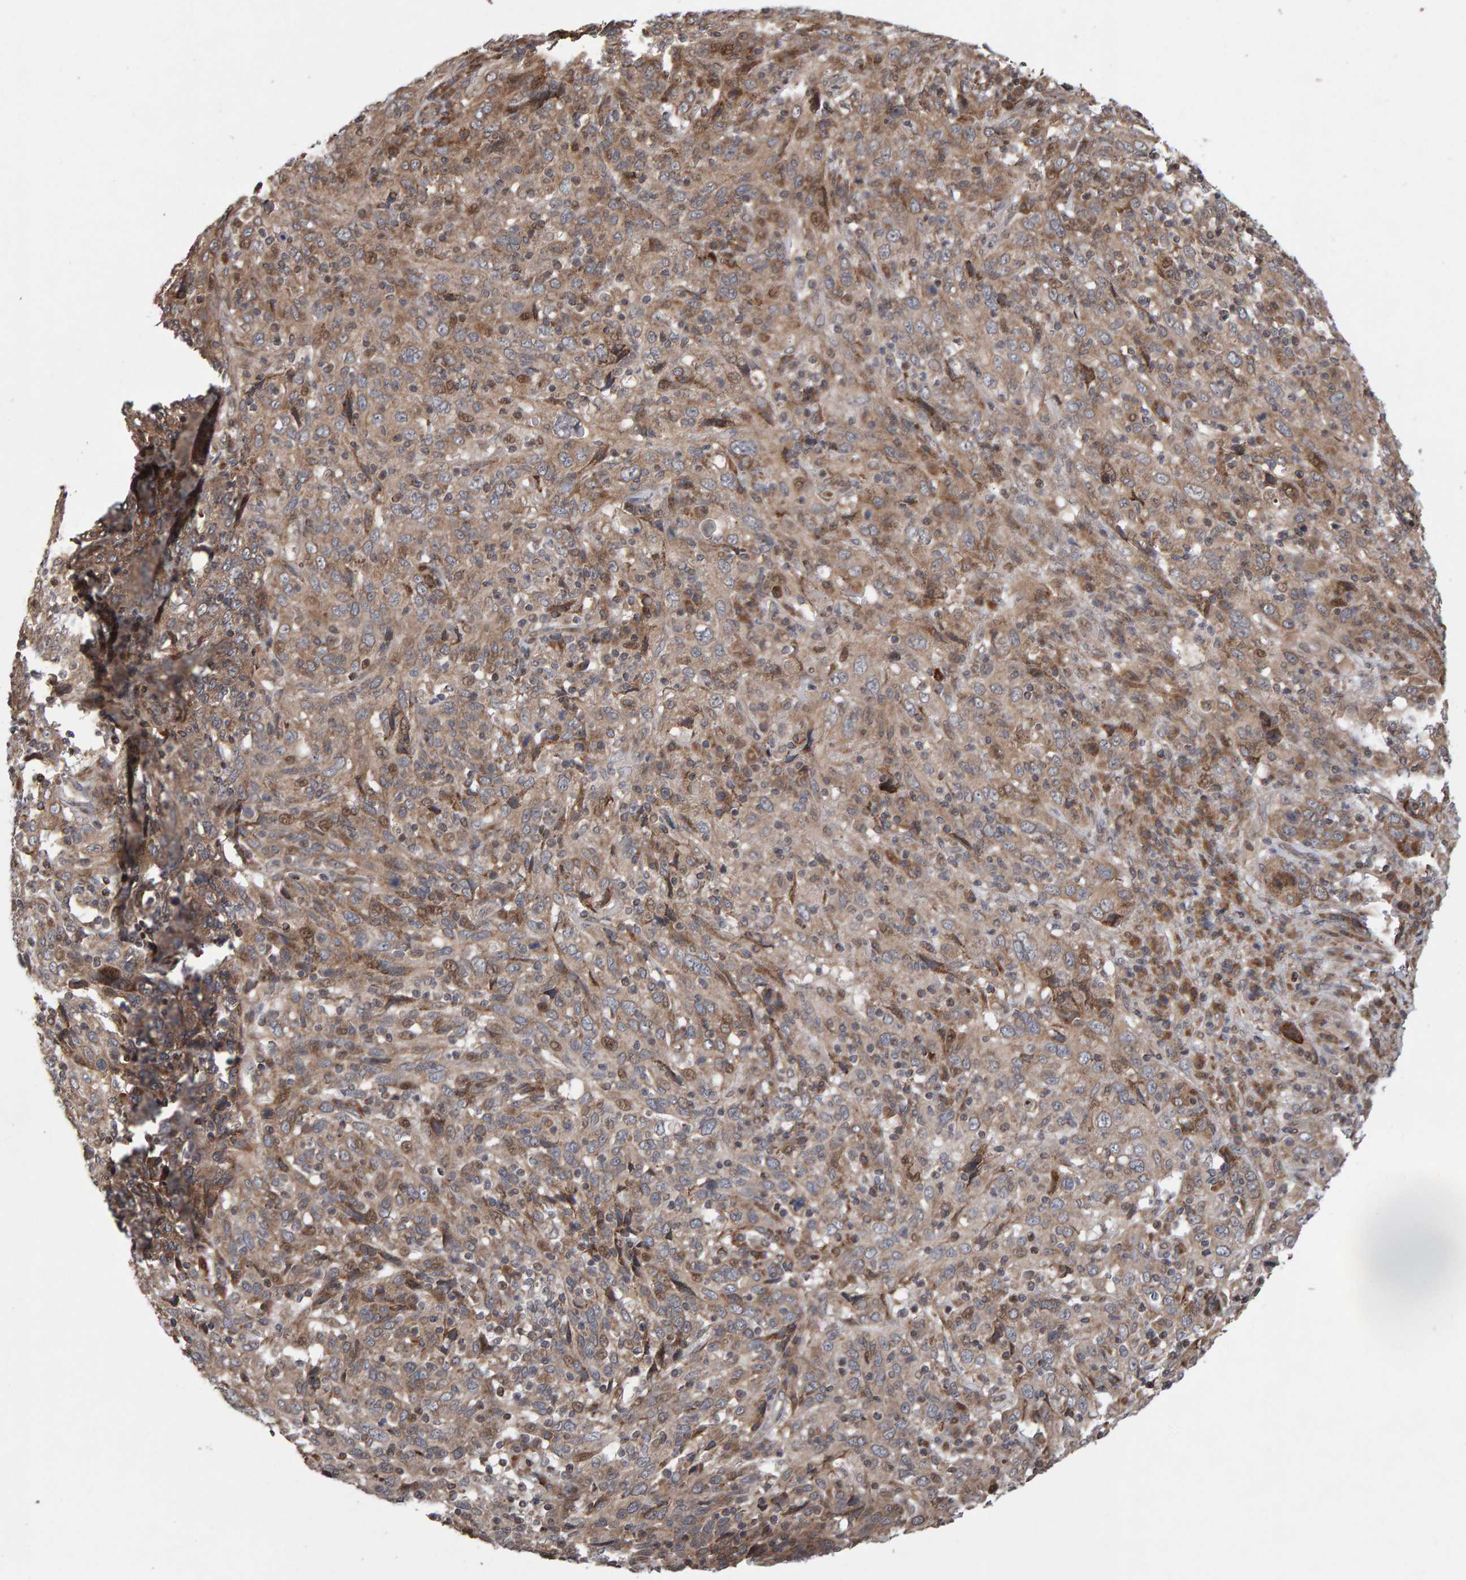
{"staining": {"intensity": "weak", "quantity": ">75%", "location": "cytoplasmic/membranous"}, "tissue": "cervical cancer", "cell_type": "Tumor cells", "image_type": "cancer", "snomed": [{"axis": "morphology", "description": "Squamous cell carcinoma, NOS"}, {"axis": "topography", "description": "Cervix"}], "caption": "Cervical cancer stained with a protein marker displays weak staining in tumor cells.", "gene": "PECR", "patient": {"sex": "female", "age": 46}}